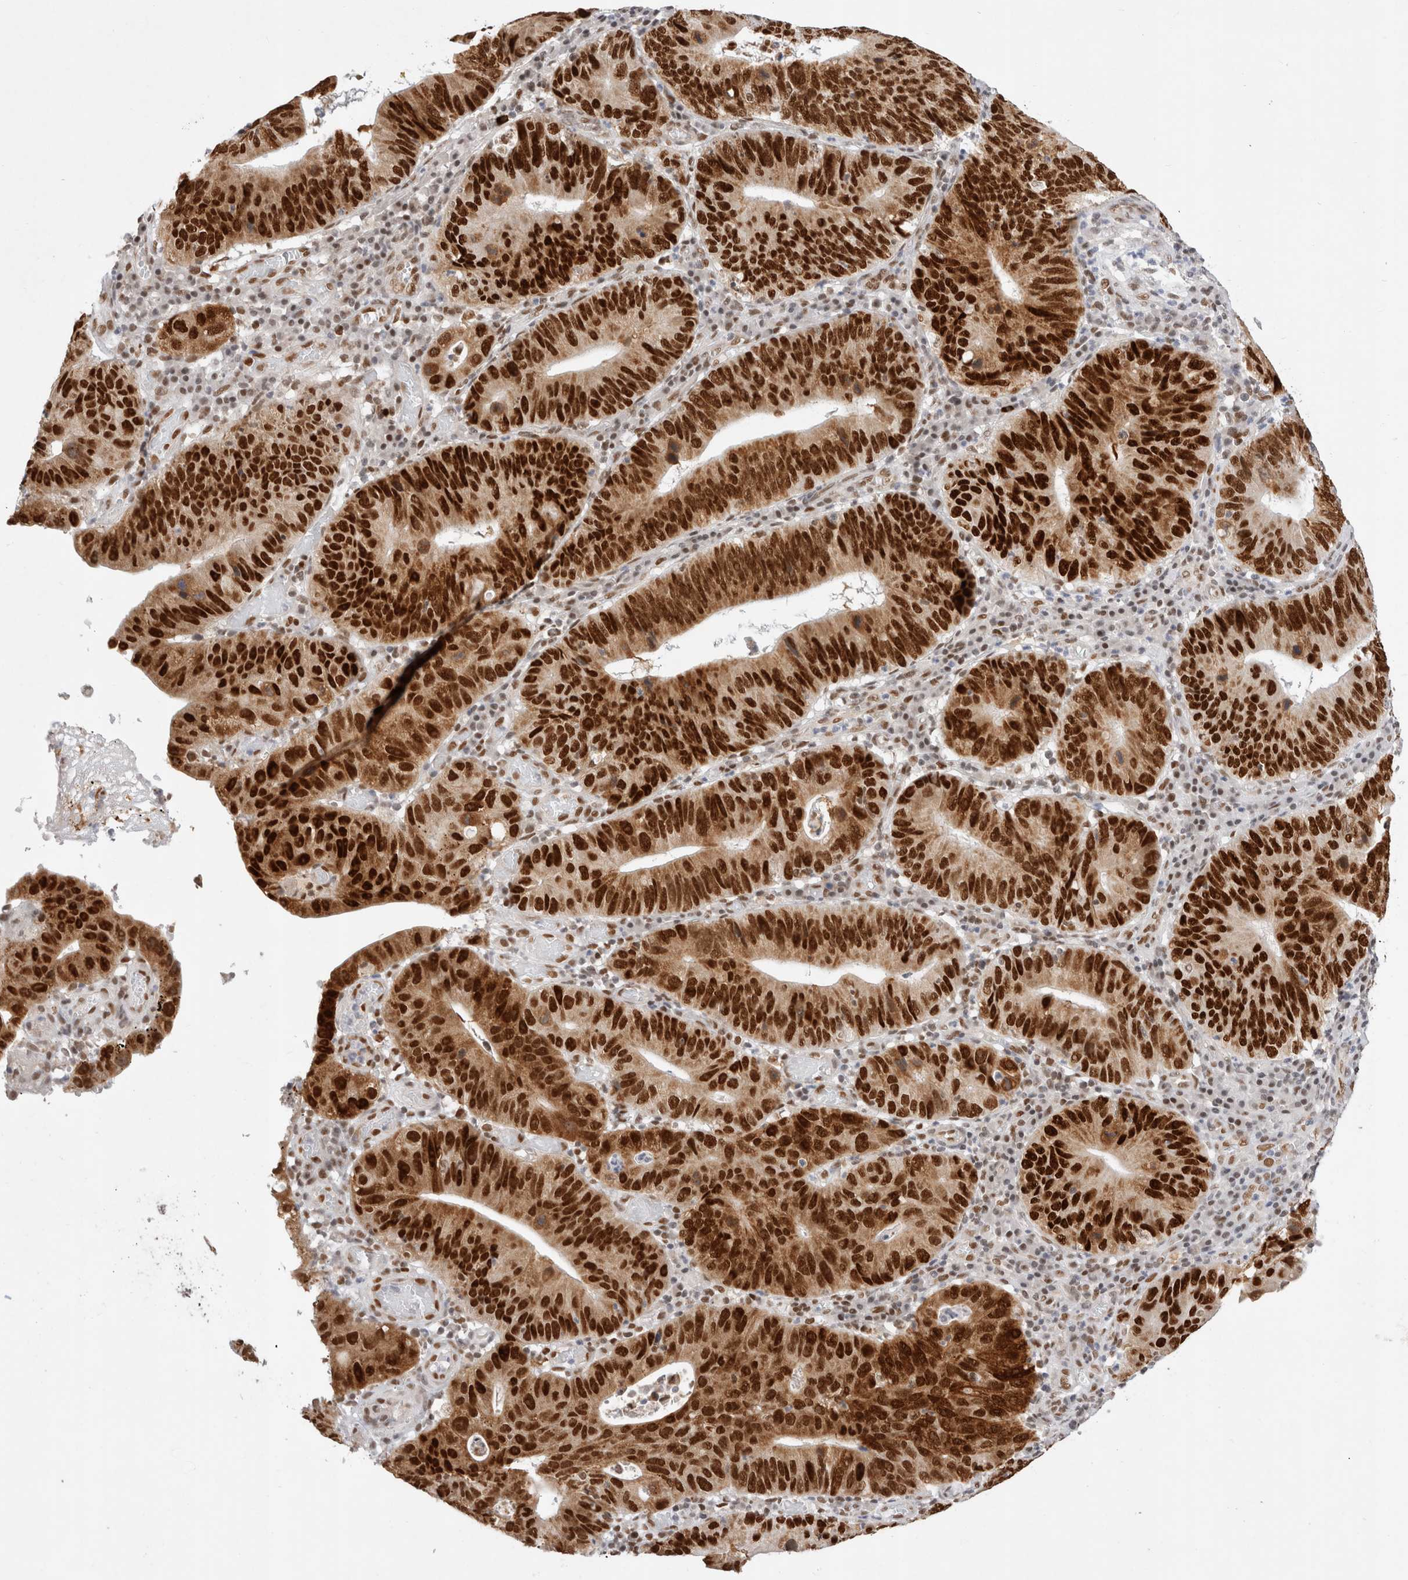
{"staining": {"intensity": "strong", "quantity": ">75%", "location": "cytoplasmic/membranous,nuclear"}, "tissue": "stomach cancer", "cell_type": "Tumor cells", "image_type": "cancer", "snomed": [{"axis": "morphology", "description": "Adenocarcinoma, NOS"}, {"axis": "topography", "description": "Stomach"}], "caption": "Protein positivity by immunohistochemistry (IHC) displays strong cytoplasmic/membranous and nuclear expression in approximately >75% of tumor cells in adenocarcinoma (stomach).", "gene": "GTF2I", "patient": {"sex": "male", "age": 59}}